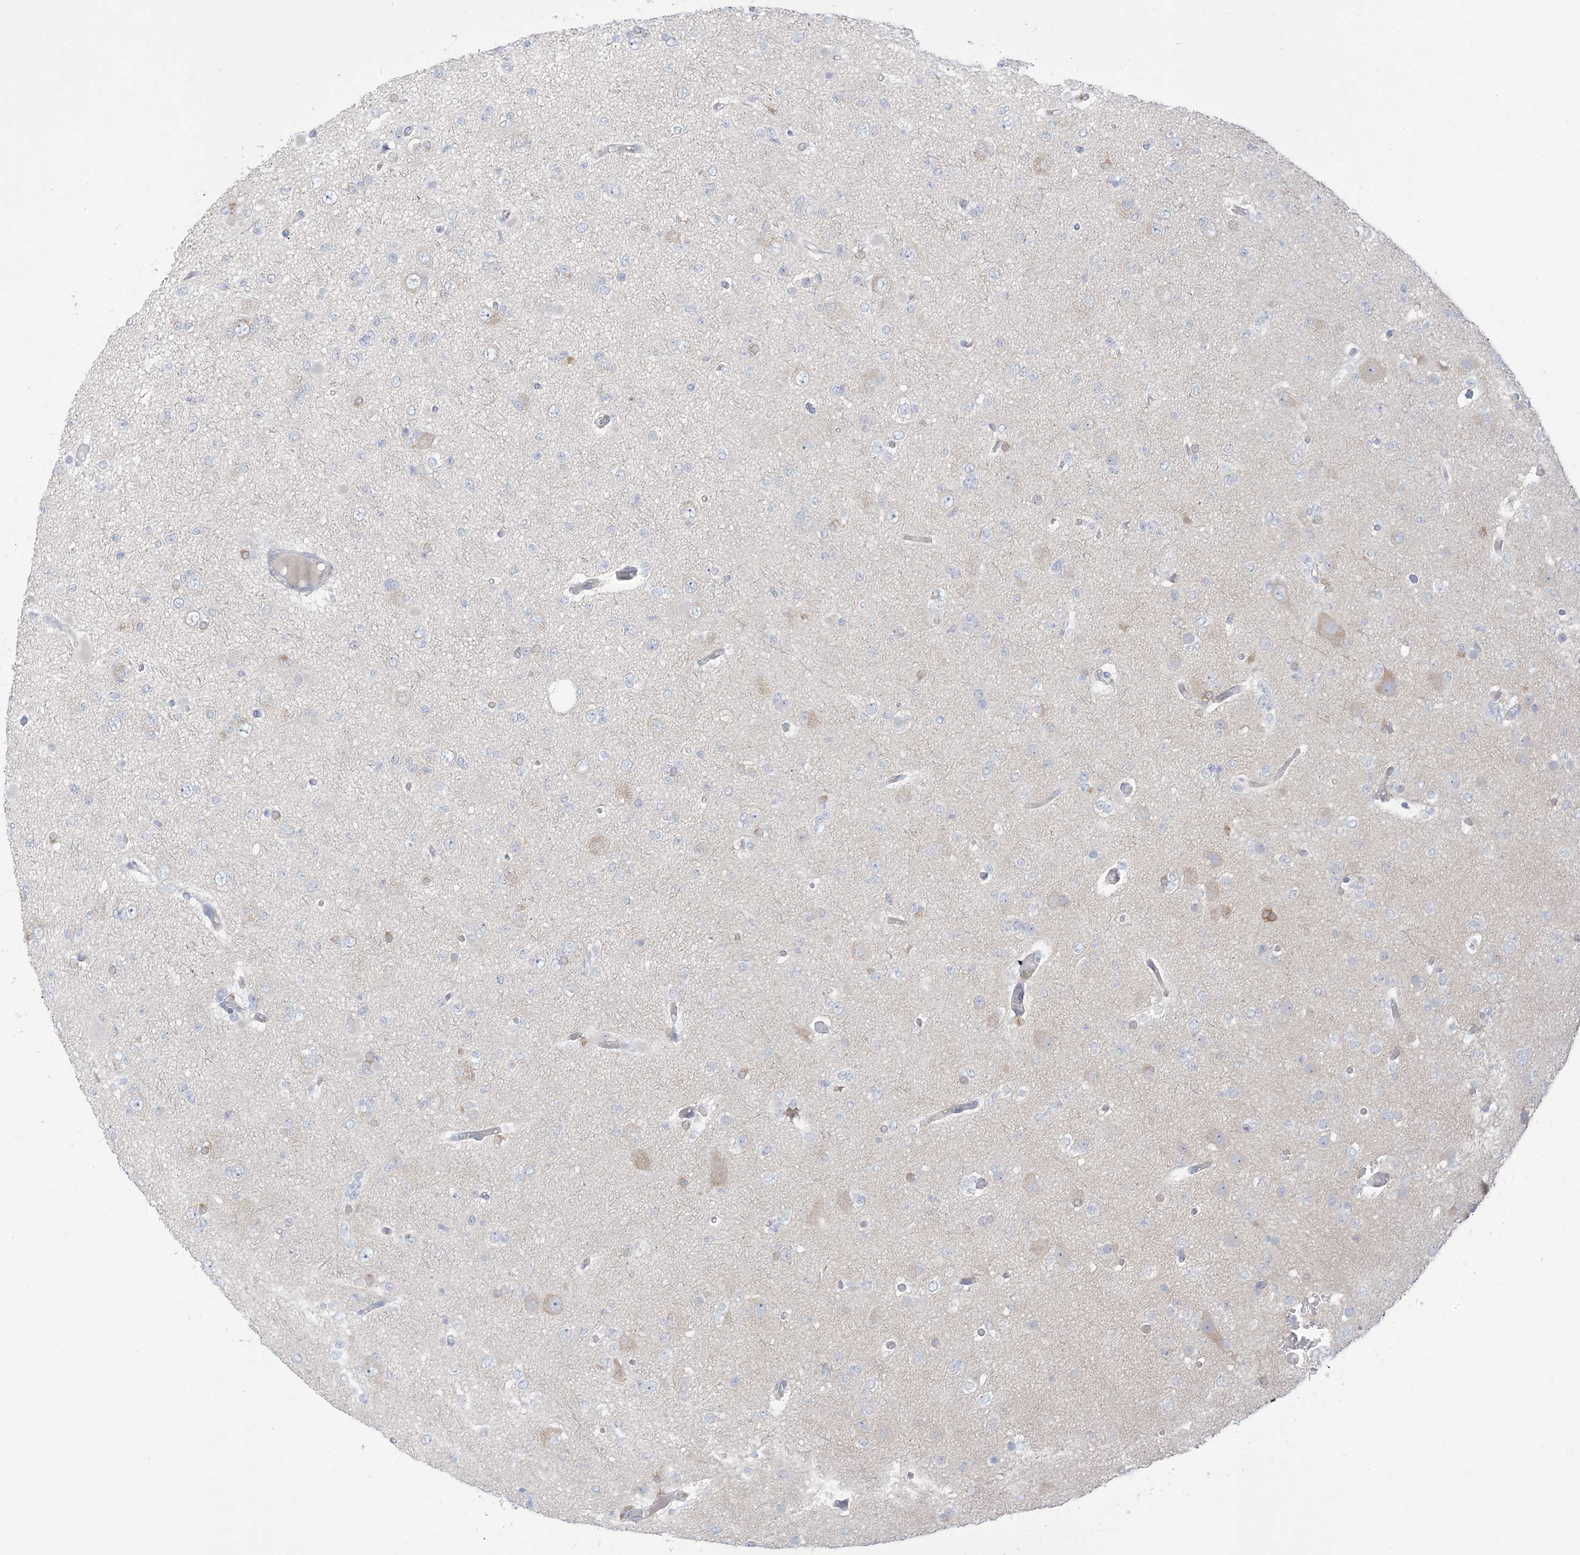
{"staining": {"intensity": "negative", "quantity": "none", "location": "none"}, "tissue": "glioma", "cell_type": "Tumor cells", "image_type": "cancer", "snomed": [{"axis": "morphology", "description": "Glioma, malignant, Low grade"}, {"axis": "topography", "description": "Brain"}], "caption": "Glioma stained for a protein using IHC demonstrates no positivity tumor cells.", "gene": "XIRP2", "patient": {"sex": "female", "age": 22}}